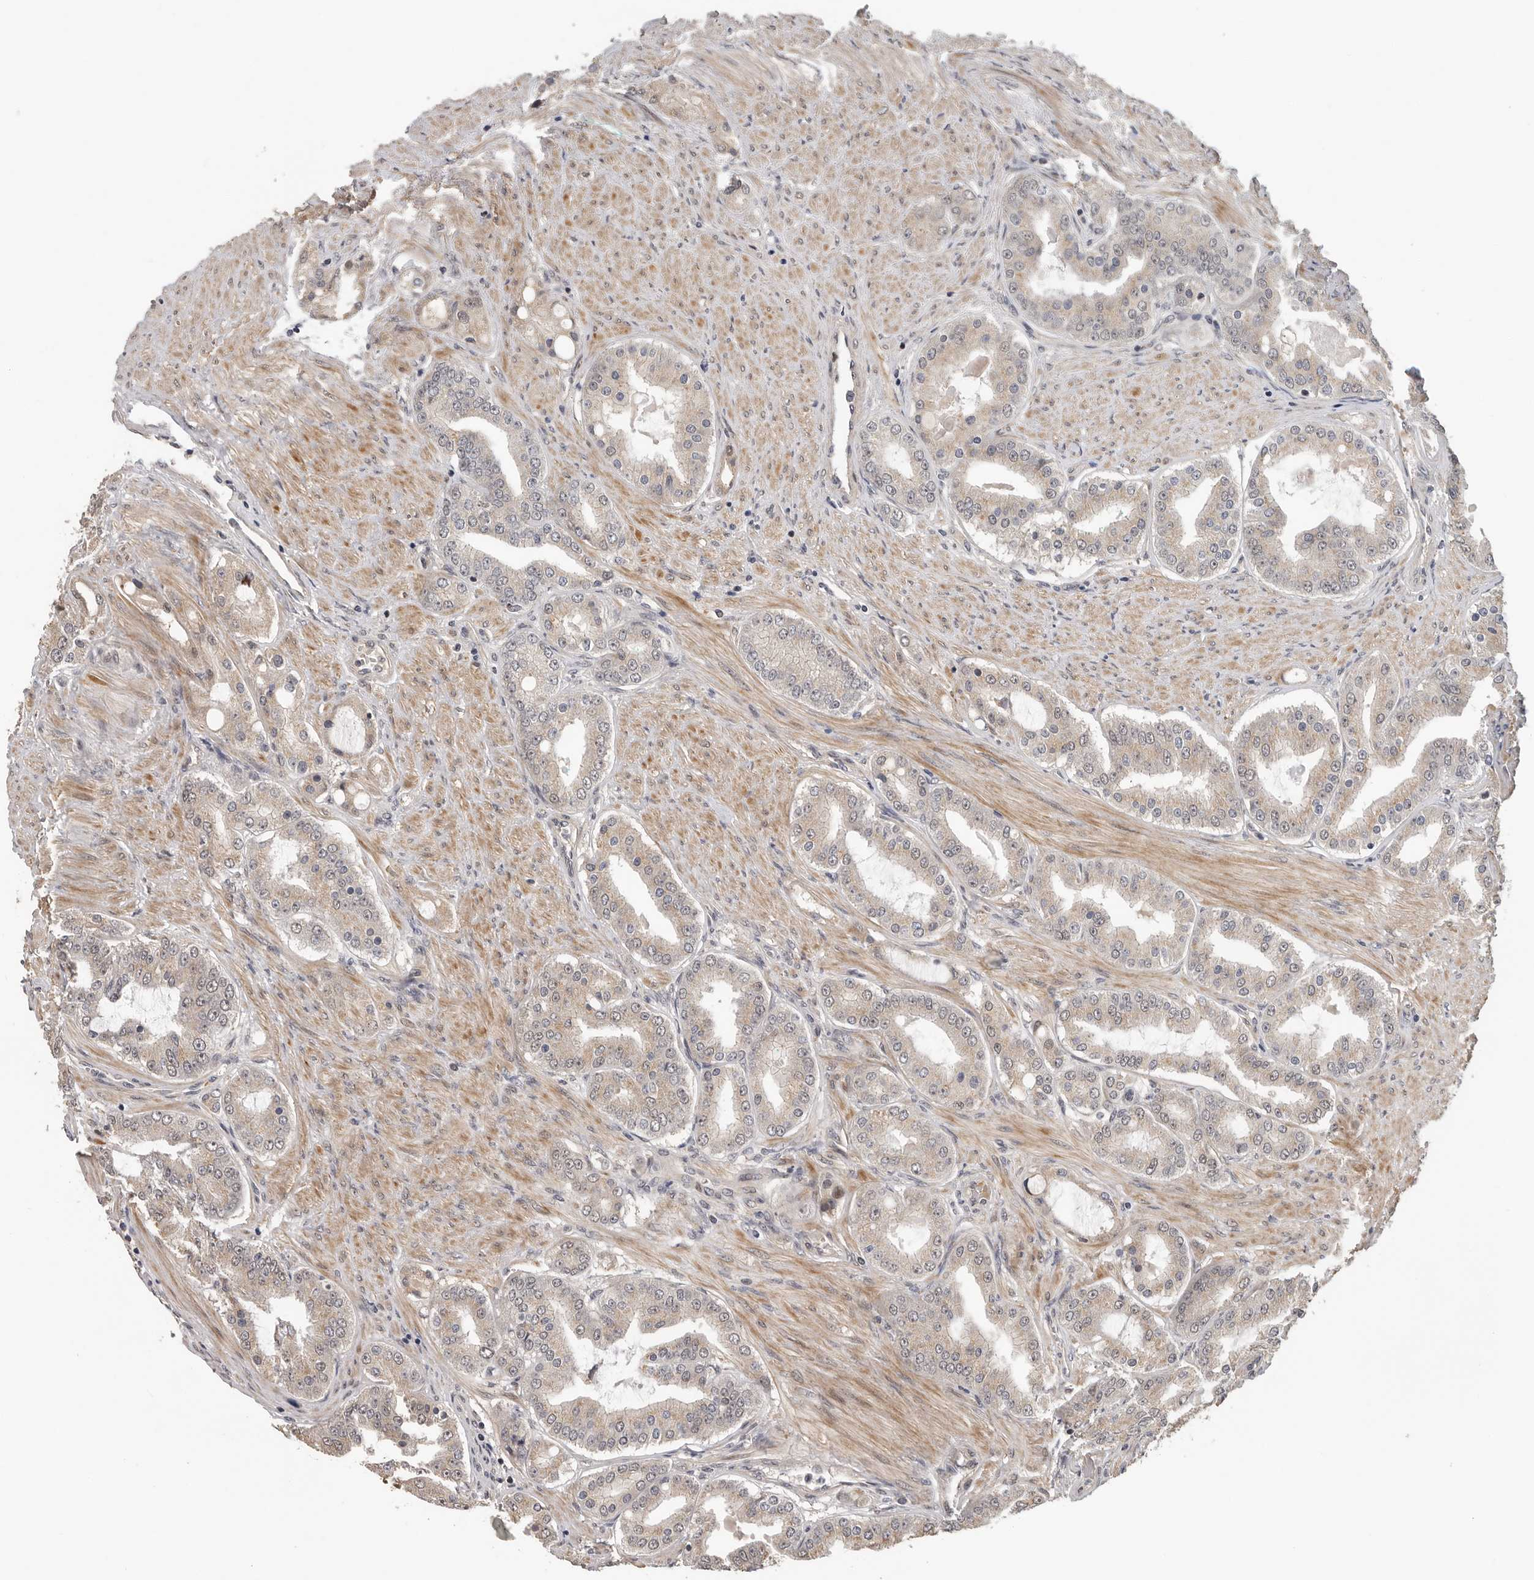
{"staining": {"intensity": "weak", "quantity": "25%-75%", "location": "cytoplasmic/membranous,nuclear"}, "tissue": "prostate cancer", "cell_type": "Tumor cells", "image_type": "cancer", "snomed": [{"axis": "morphology", "description": "Adenocarcinoma, High grade"}, {"axis": "topography", "description": "Prostate"}], "caption": "This is a photomicrograph of immunohistochemistry staining of prostate cancer (adenocarcinoma (high-grade)), which shows weak expression in the cytoplasmic/membranous and nuclear of tumor cells.", "gene": "HENMT1", "patient": {"sex": "male", "age": 60}}